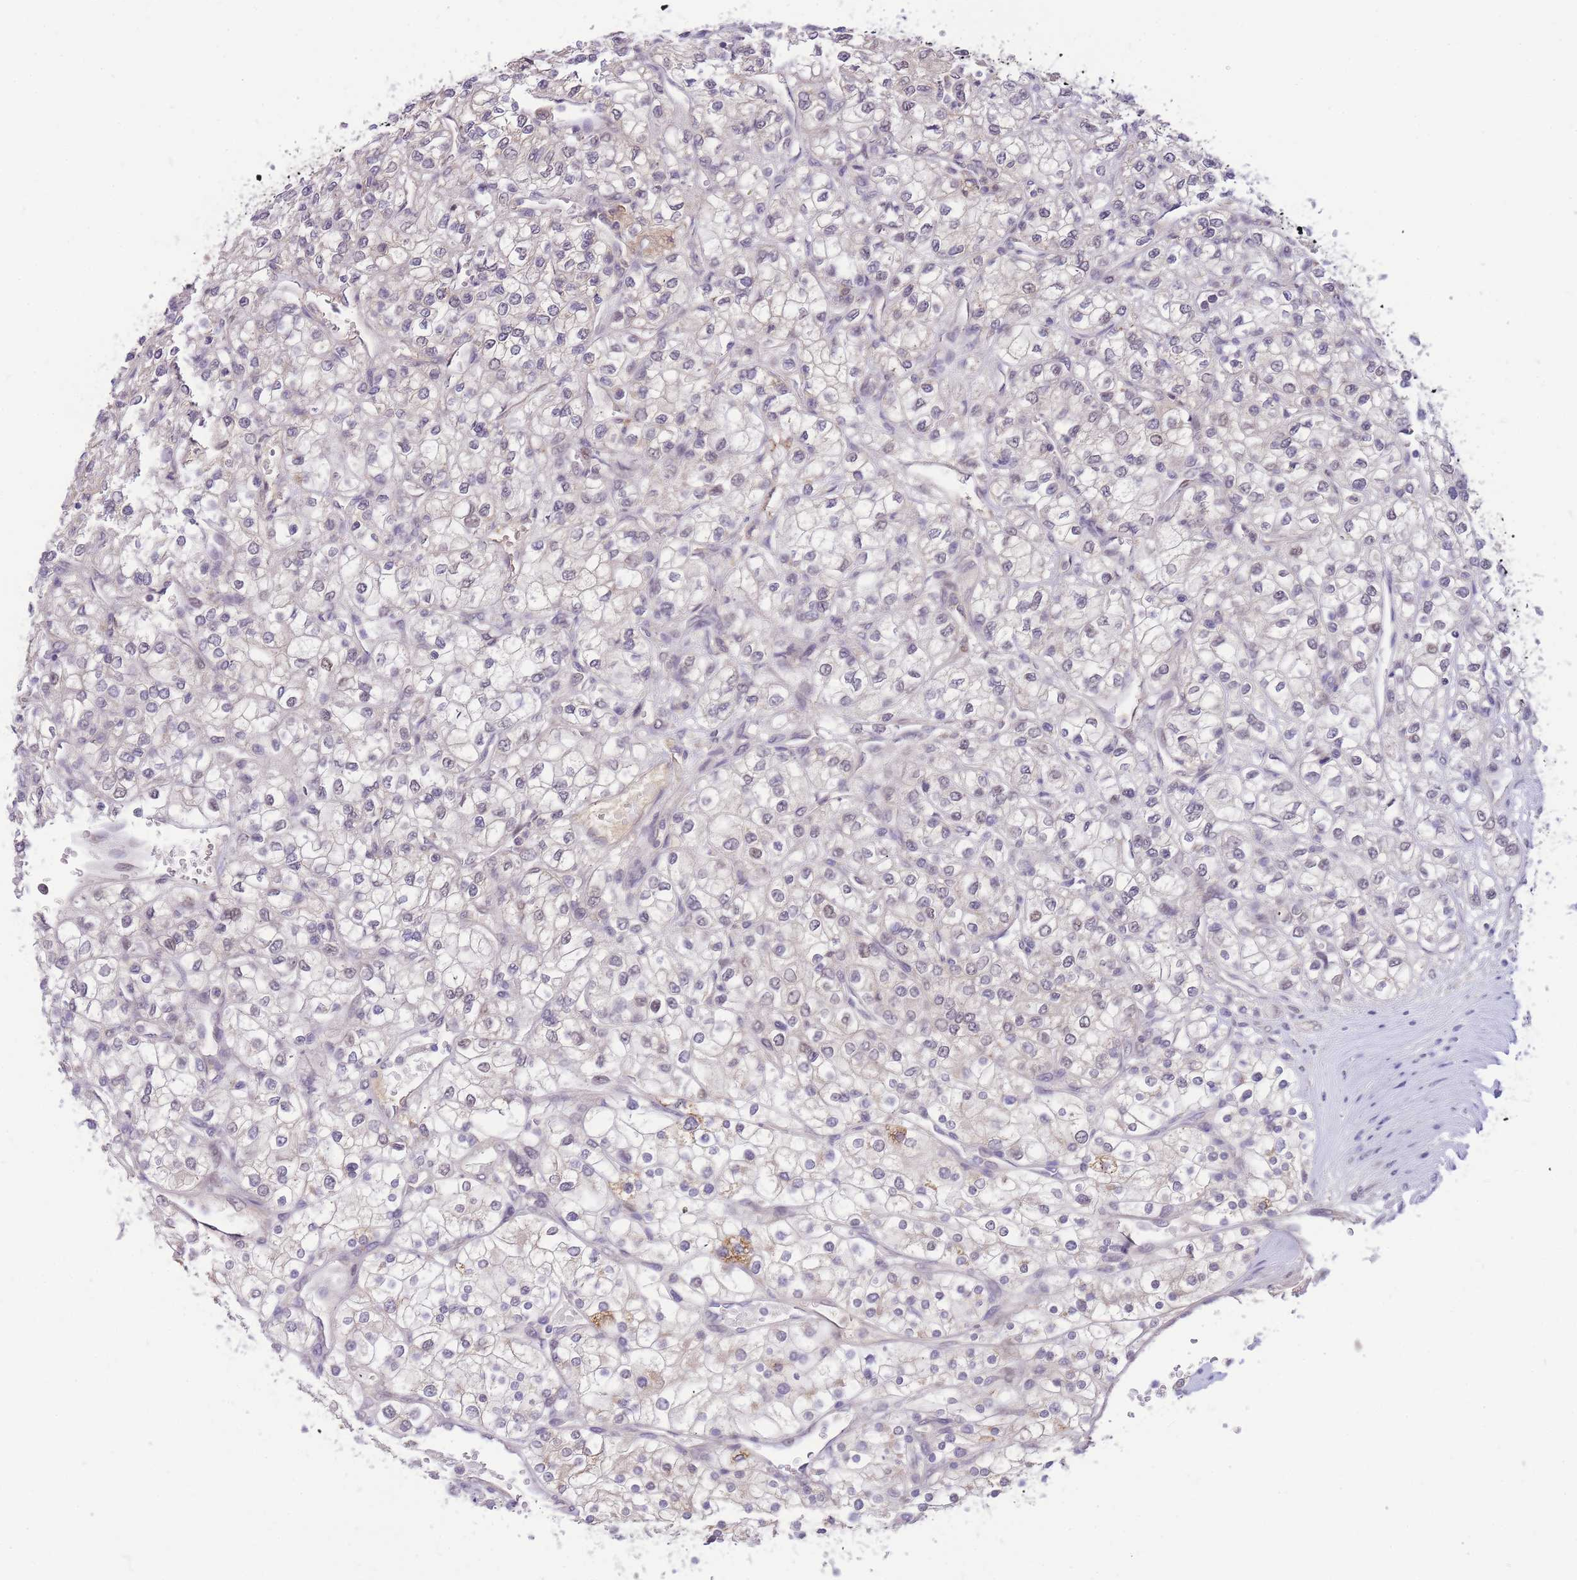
{"staining": {"intensity": "weak", "quantity": "<25%", "location": "cytoplasmic/membranous"}, "tissue": "renal cancer", "cell_type": "Tumor cells", "image_type": "cancer", "snomed": [{"axis": "morphology", "description": "Adenocarcinoma, NOS"}, {"axis": "topography", "description": "Kidney"}], "caption": "Renal adenocarcinoma was stained to show a protein in brown. There is no significant expression in tumor cells.", "gene": "PUS10", "patient": {"sex": "male", "age": 80}}